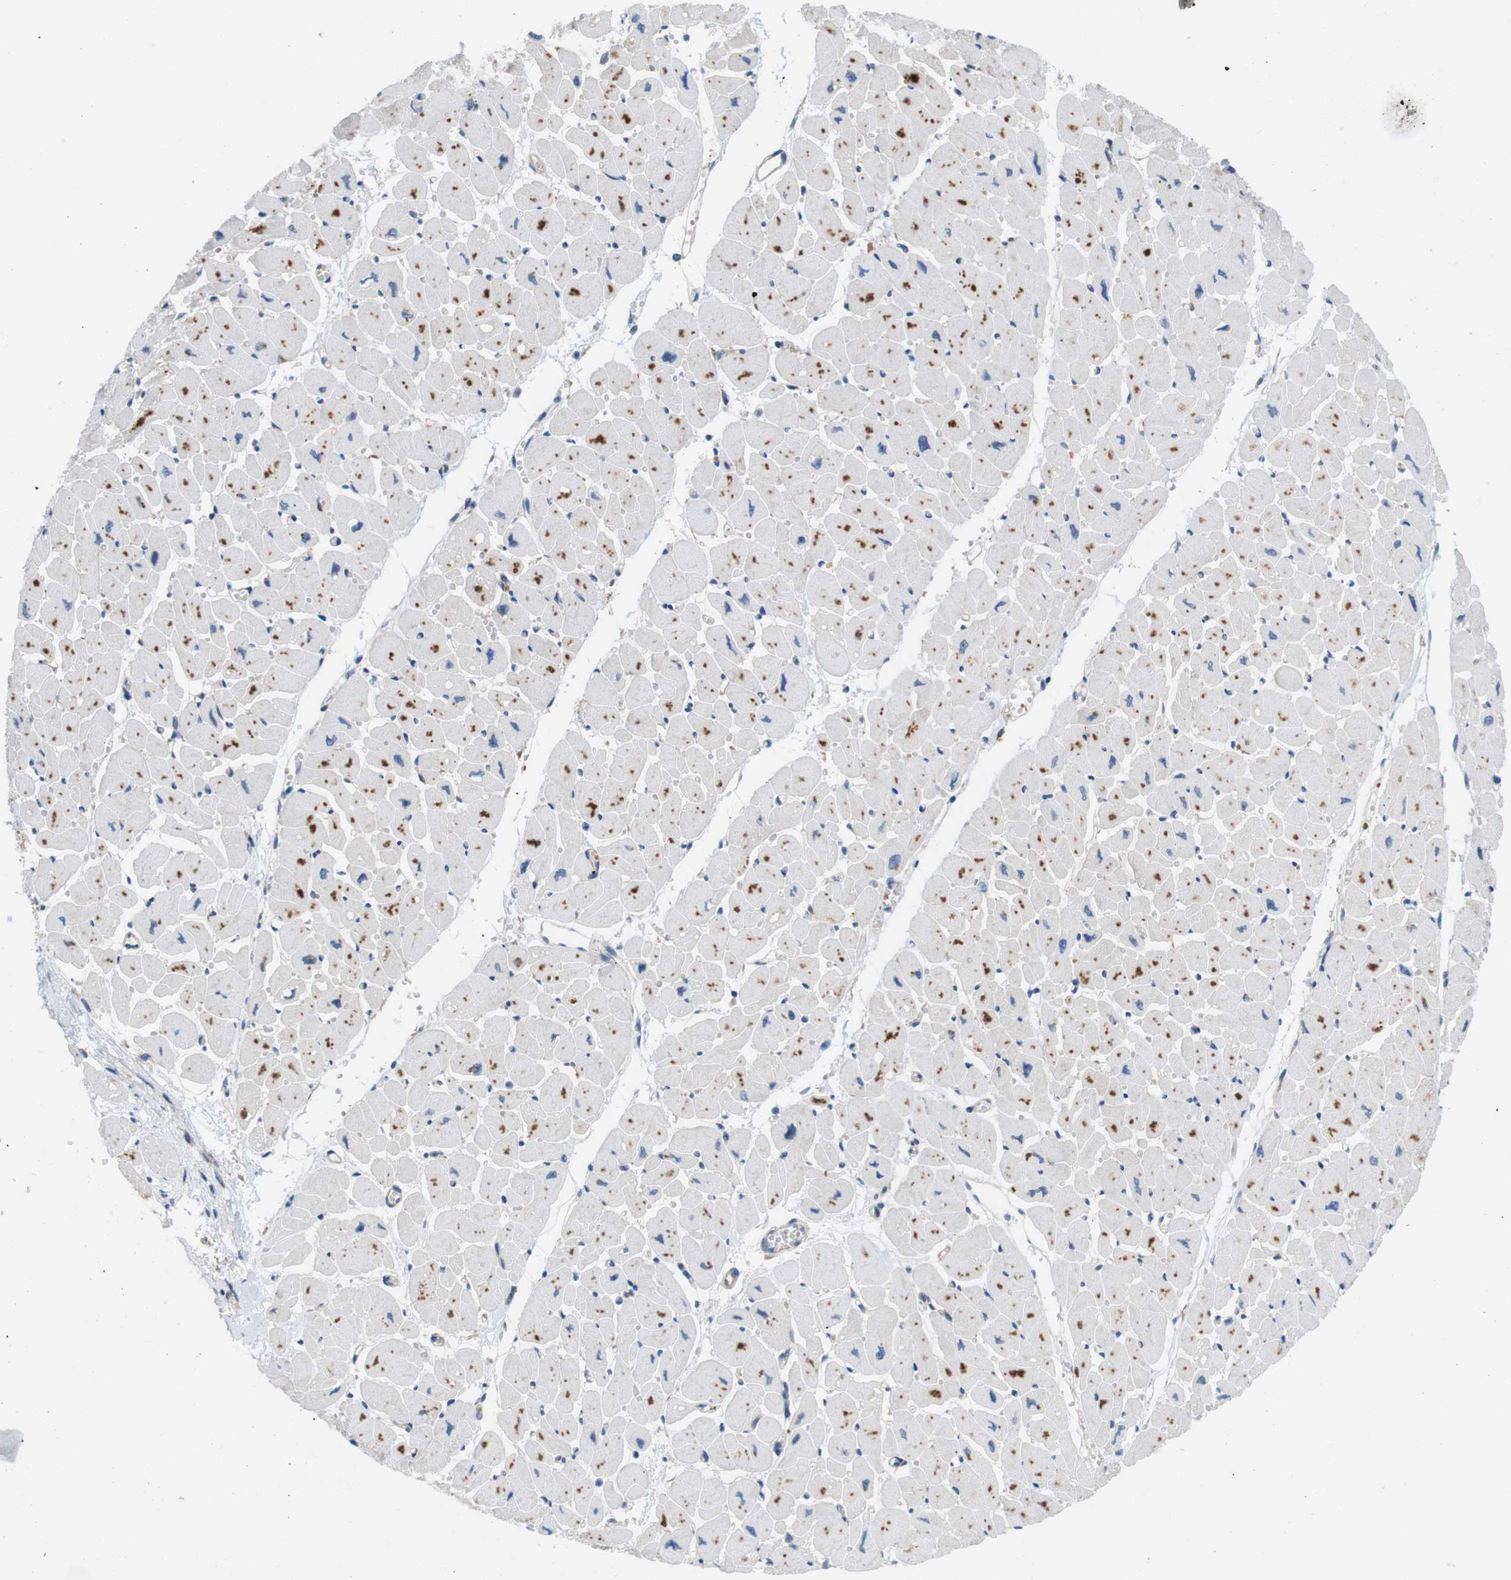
{"staining": {"intensity": "moderate", "quantity": "25%-75%", "location": "cytoplasmic/membranous"}, "tissue": "heart muscle", "cell_type": "Cardiomyocytes", "image_type": "normal", "snomed": [{"axis": "morphology", "description": "Normal tissue, NOS"}, {"axis": "topography", "description": "Heart"}], "caption": "A medium amount of moderate cytoplasmic/membranous staining is seen in about 25%-75% of cardiomyocytes in normal heart muscle.", "gene": "DCLK1", "patient": {"sex": "female", "age": 54}}